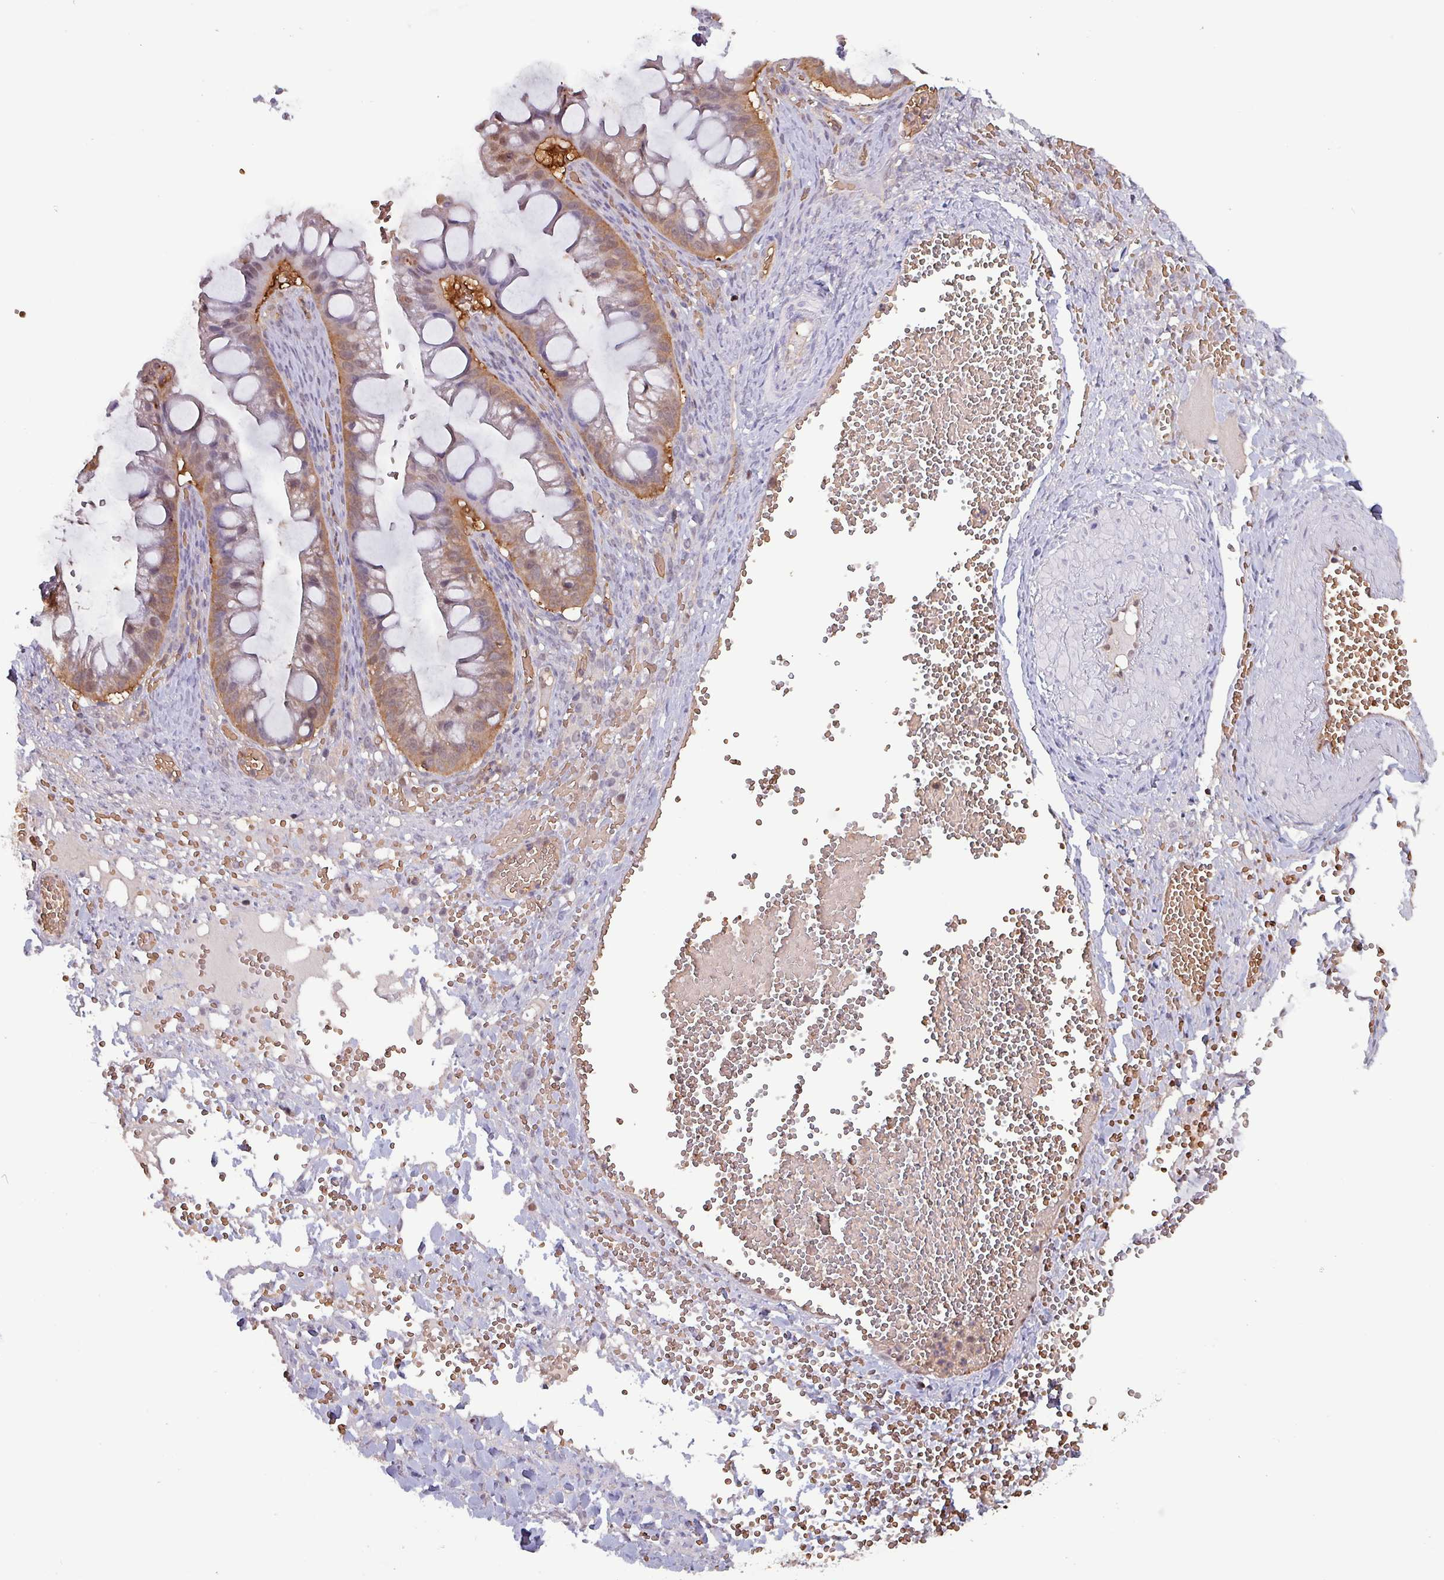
{"staining": {"intensity": "moderate", "quantity": ">75%", "location": "cytoplasmic/membranous,nuclear"}, "tissue": "ovarian cancer", "cell_type": "Tumor cells", "image_type": "cancer", "snomed": [{"axis": "morphology", "description": "Cystadenocarcinoma, mucinous, NOS"}, {"axis": "topography", "description": "Ovary"}], "caption": "A photomicrograph showing moderate cytoplasmic/membranous and nuclear expression in approximately >75% of tumor cells in ovarian cancer, as visualized by brown immunohistochemical staining.", "gene": "PSMB8", "patient": {"sex": "female", "age": 73}}